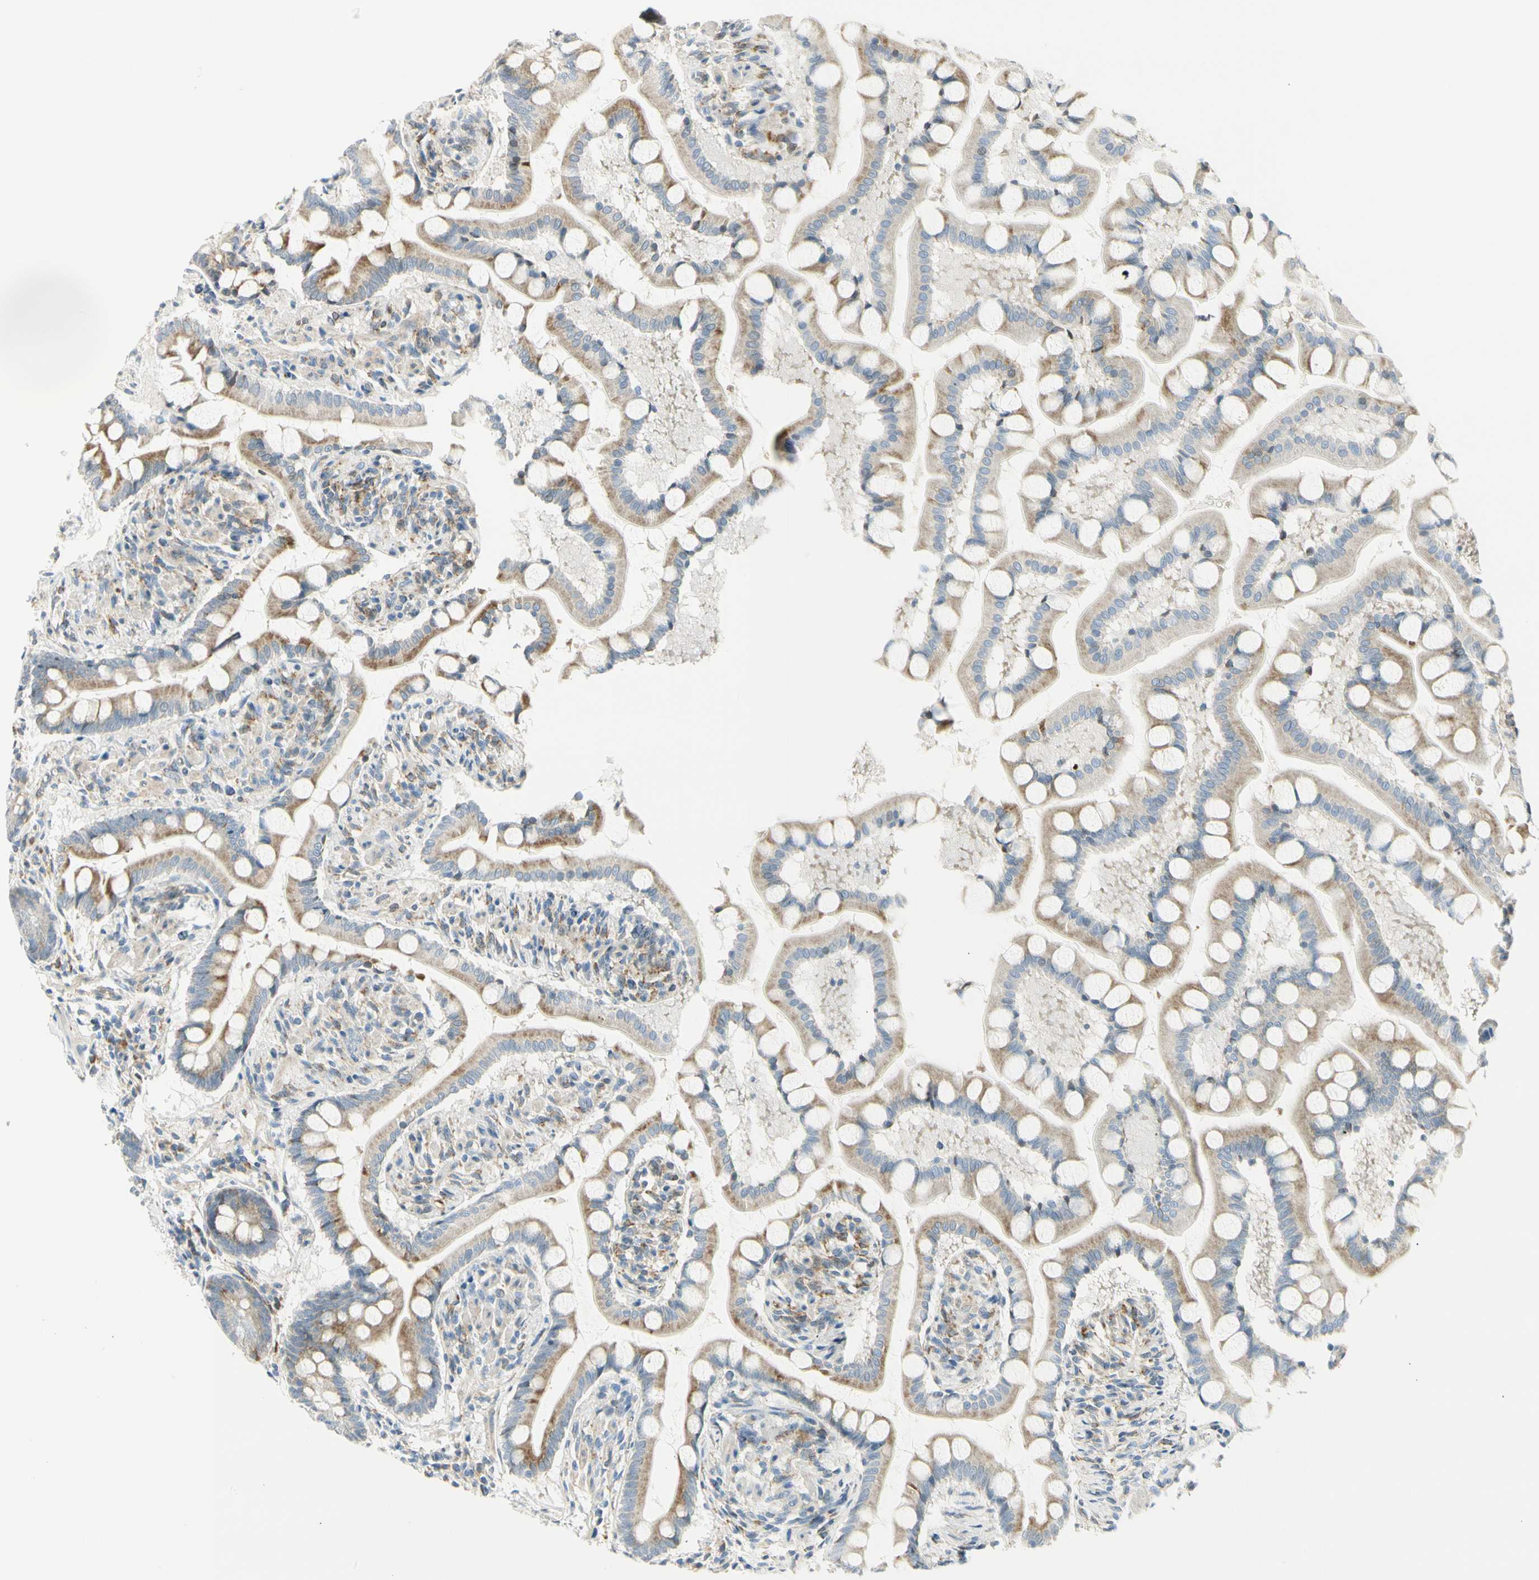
{"staining": {"intensity": "moderate", "quantity": "25%-75%", "location": "cytoplasmic/membranous"}, "tissue": "small intestine", "cell_type": "Glandular cells", "image_type": "normal", "snomed": [{"axis": "morphology", "description": "Normal tissue, NOS"}, {"axis": "topography", "description": "Small intestine"}], "caption": "Immunohistochemistry (IHC) (DAB) staining of benign human small intestine demonstrates moderate cytoplasmic/membranous protein positivity in about 25%-75% of glandular cells.", "gene": "TNFSF11", "patient": {"sex": "male", "age": 41}}